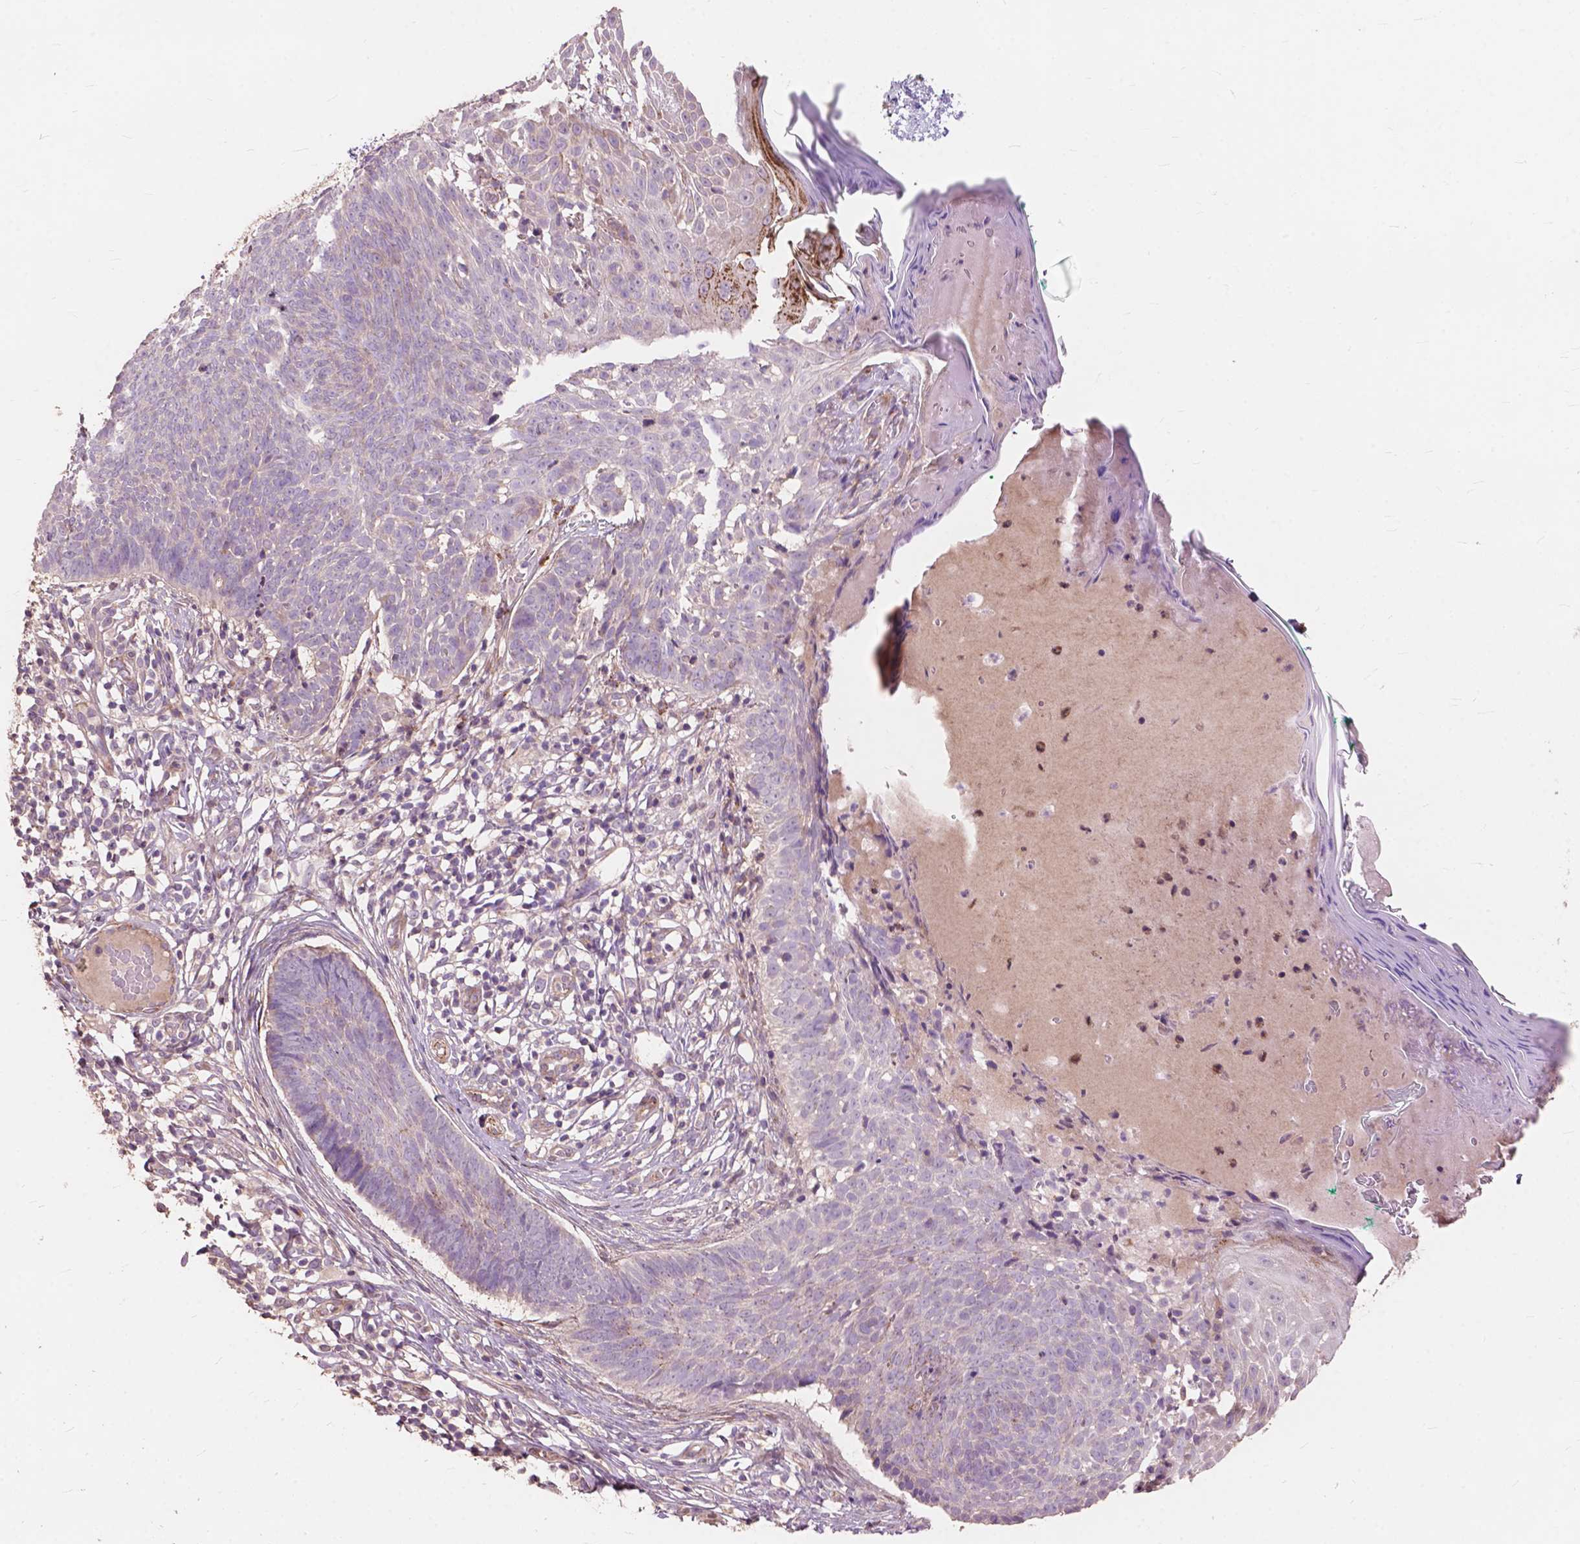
{"staining": {"intensity": "negative", "quantity": "none", "location": "none"}, "tissue": "skin cancer", "cell_type": "Tumor cells", "image_type": "cancer", "snomed": [{"axis": "morphology", "description": "Basal cell carcinoma"}, {"axis": "topography", "description": "Skin"}], "caption": "Immunohistochemical staining of skin basal cell carcinoma displays no significant staining in tumor cells.", "gene": "FNIP1", "patient": {"sex": "male", "age": 85}}